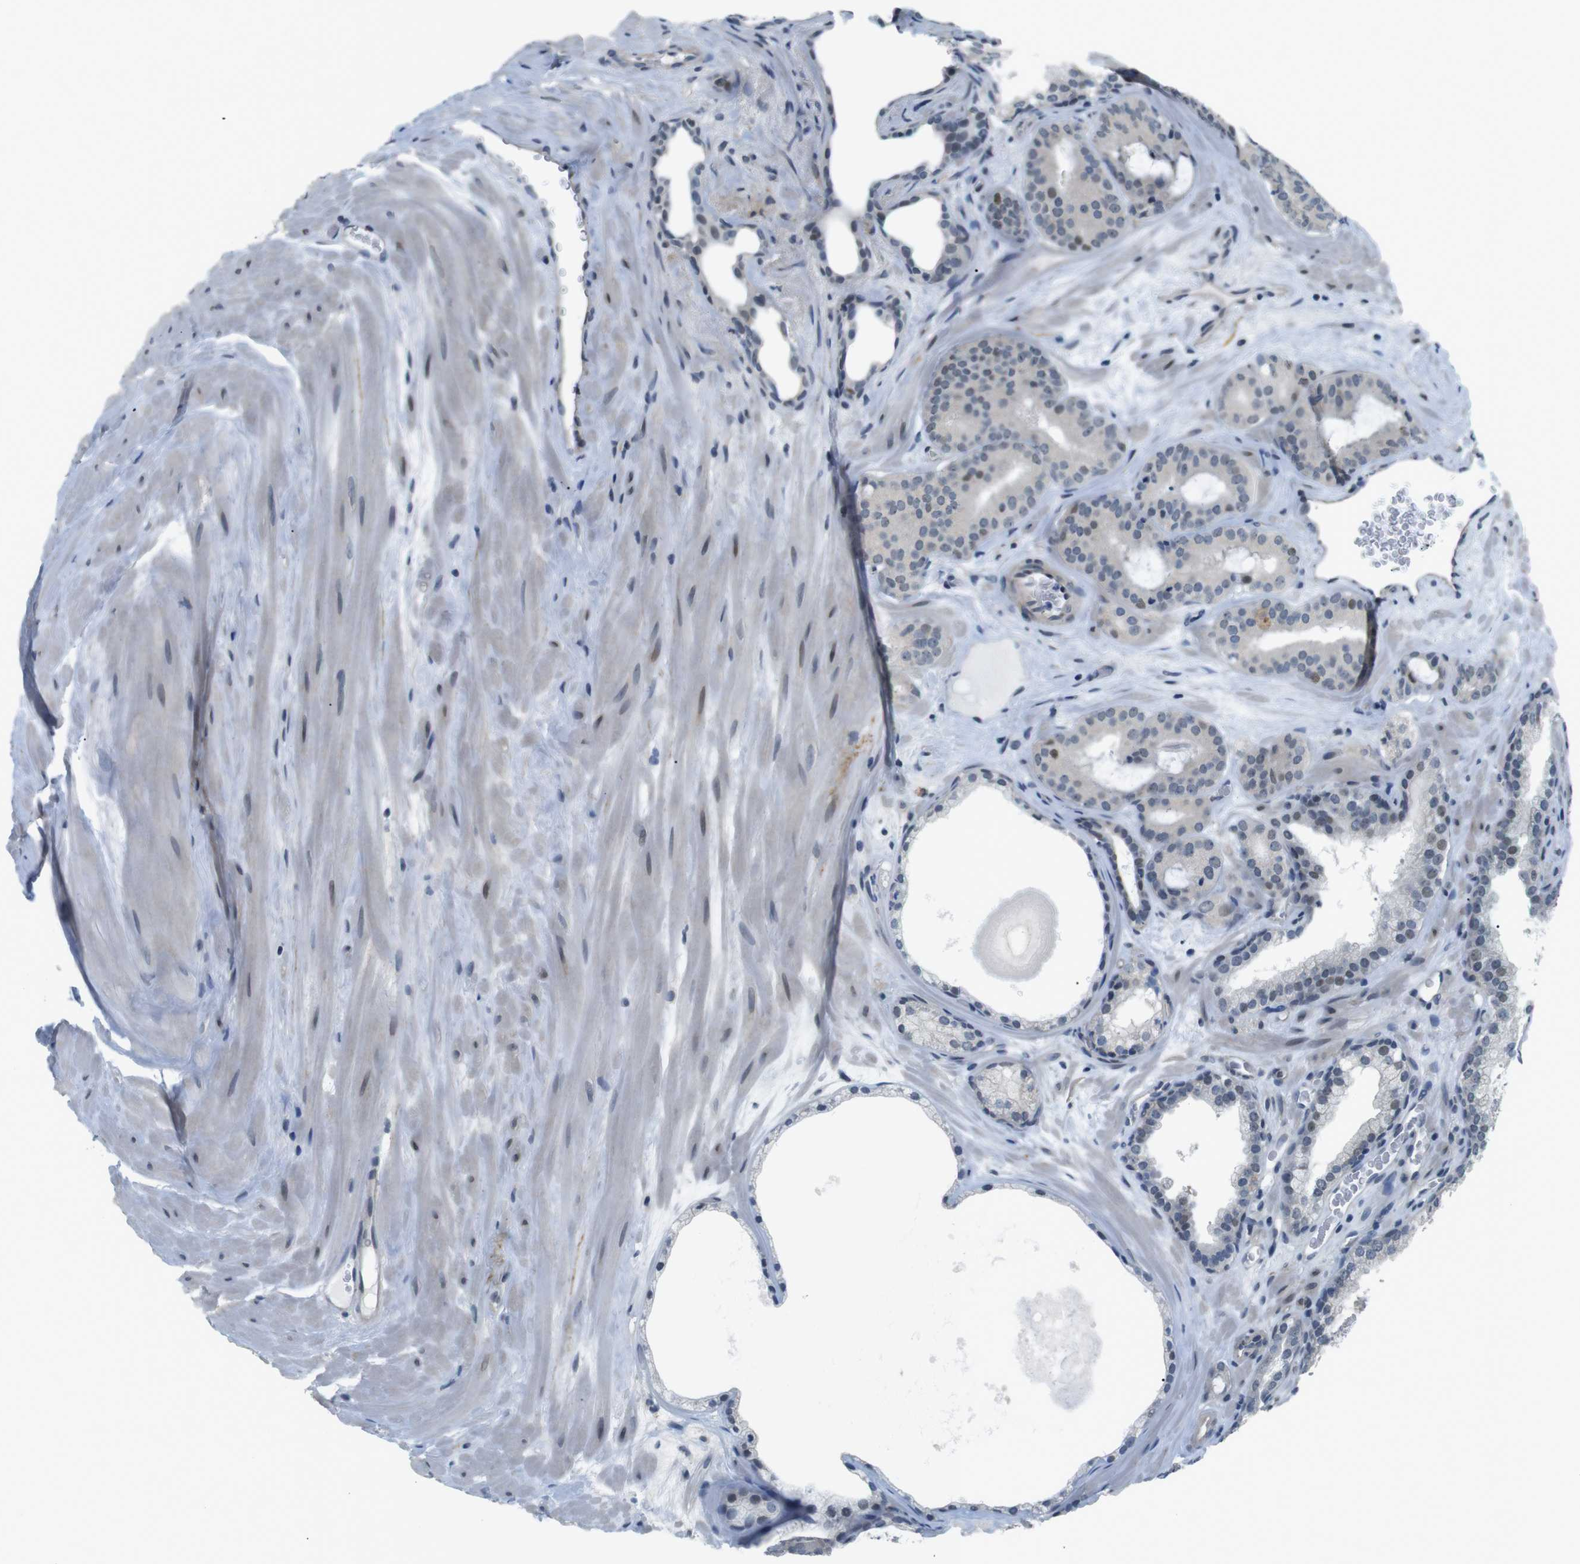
{"staining": {"intensity": "negative", "quantity": "none", "location": "none"}, "tissue": "prostate cancer", "cell_type": "Tumor cells", "image_type": "cancer", "snomed": [{"axis": "morphology", "description": "Adenocarcinoma, High grade"}, {"axis": "topography", "description": "Prostate"}], "caption": "Micrograph shows no significant protein positivity in tumor cells of prostate cancer (adenocarcinoma (high-grade)).", "gene": "SMCO2", "patient": {"sex": "male", "age": 60}}